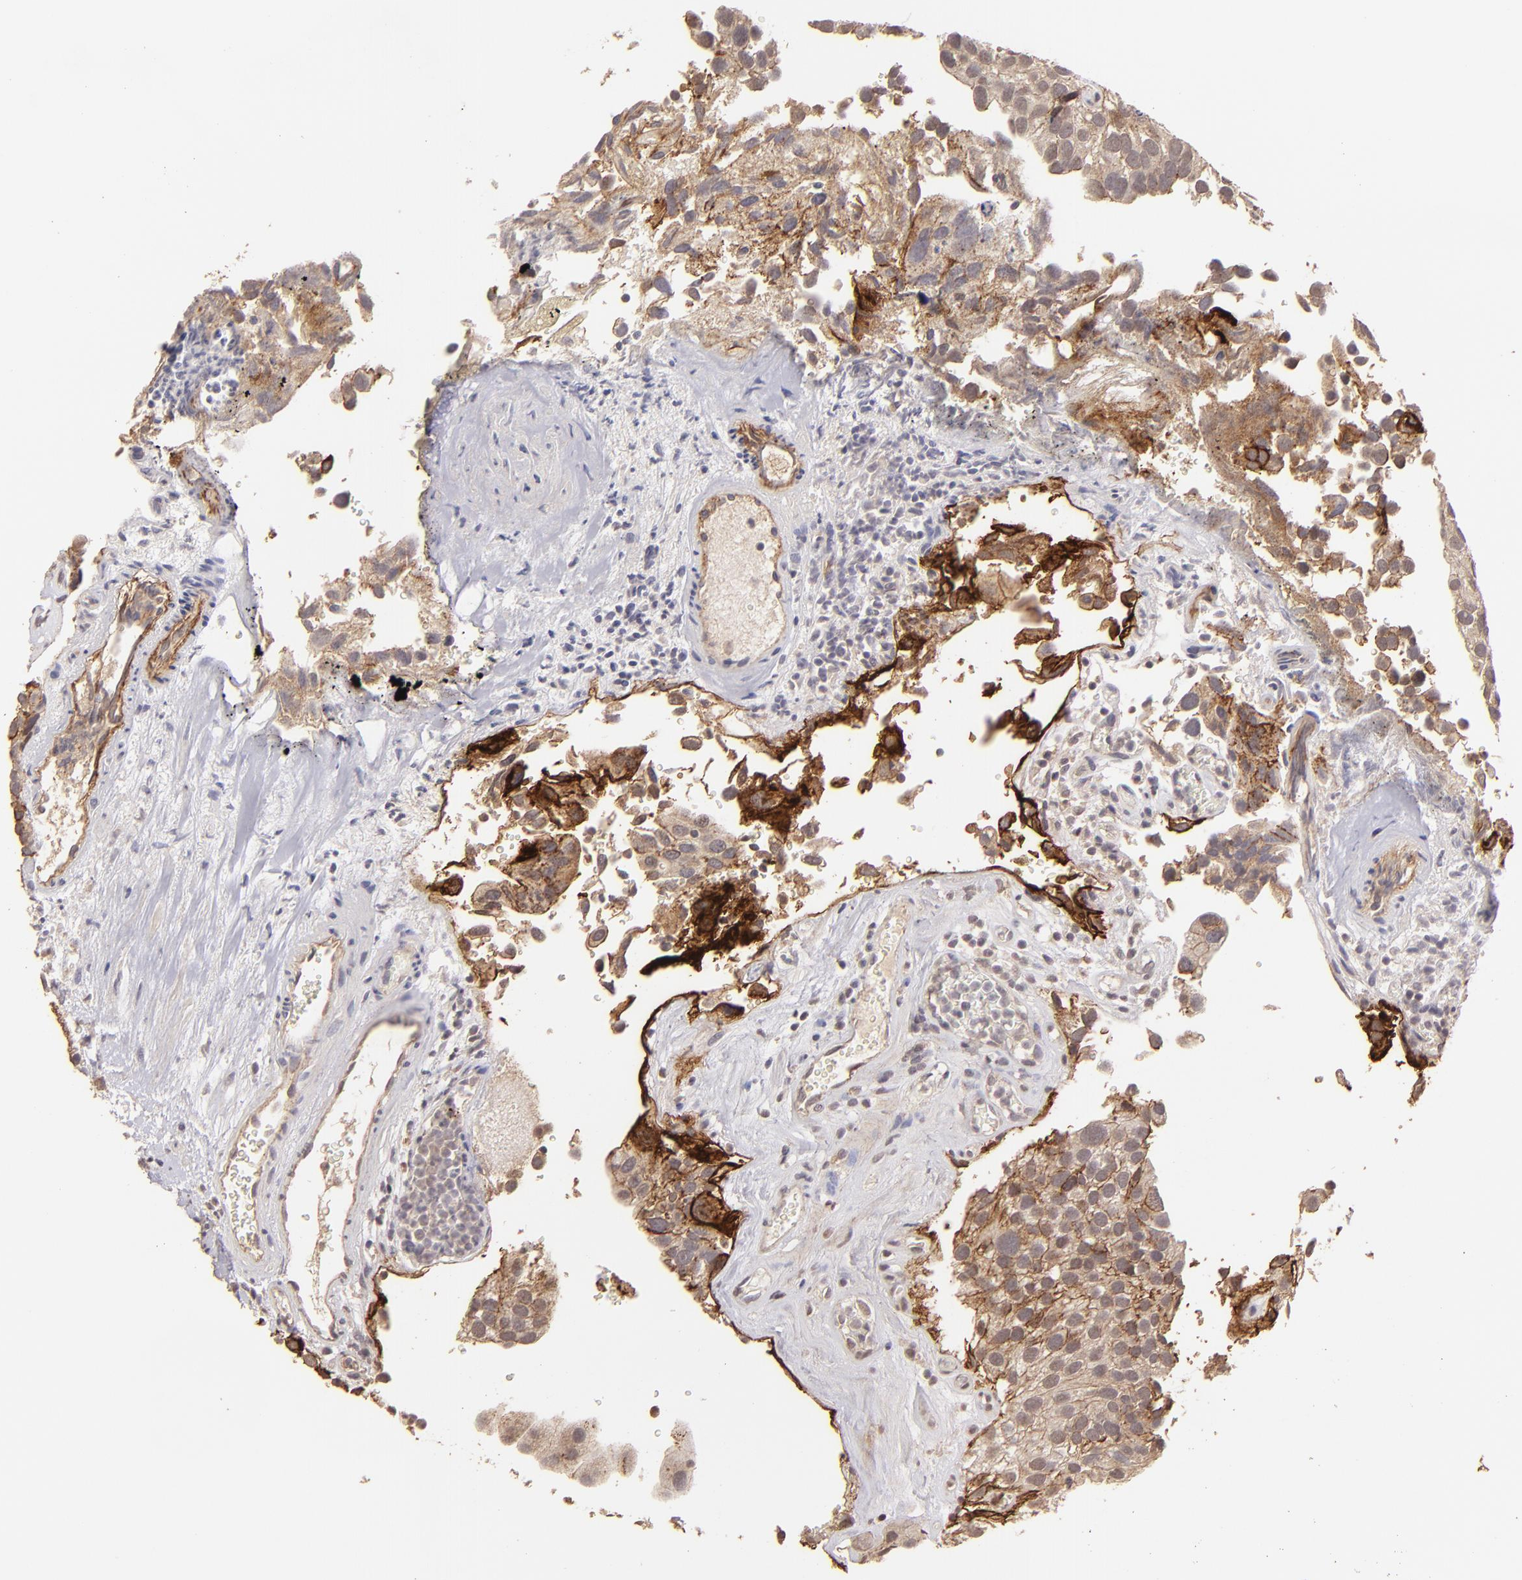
{"staining": {"intensity": "weak", "quantity": ">75%", "location": "cytoplasmic/membranous"}, "tissue": "urothelial cancer", "cell_type": "Tumor cells", "image_type": "cancer", "snomed": [{"axis": "morphology", "description": "Urothelial carcinoma, High grade"}, {"axis": "topography", "description": "Urinary bladder"}], "caption": "Immunohistochemistry (IHC) (DAB) staining of human high-grade urothelial carcinoma demonstrates weak cytoplasmic/membranous protein staining in approximately >75% of tumor cells.", "gene": "CLDN1", "patient": {"sex": "male", "age": 72}}